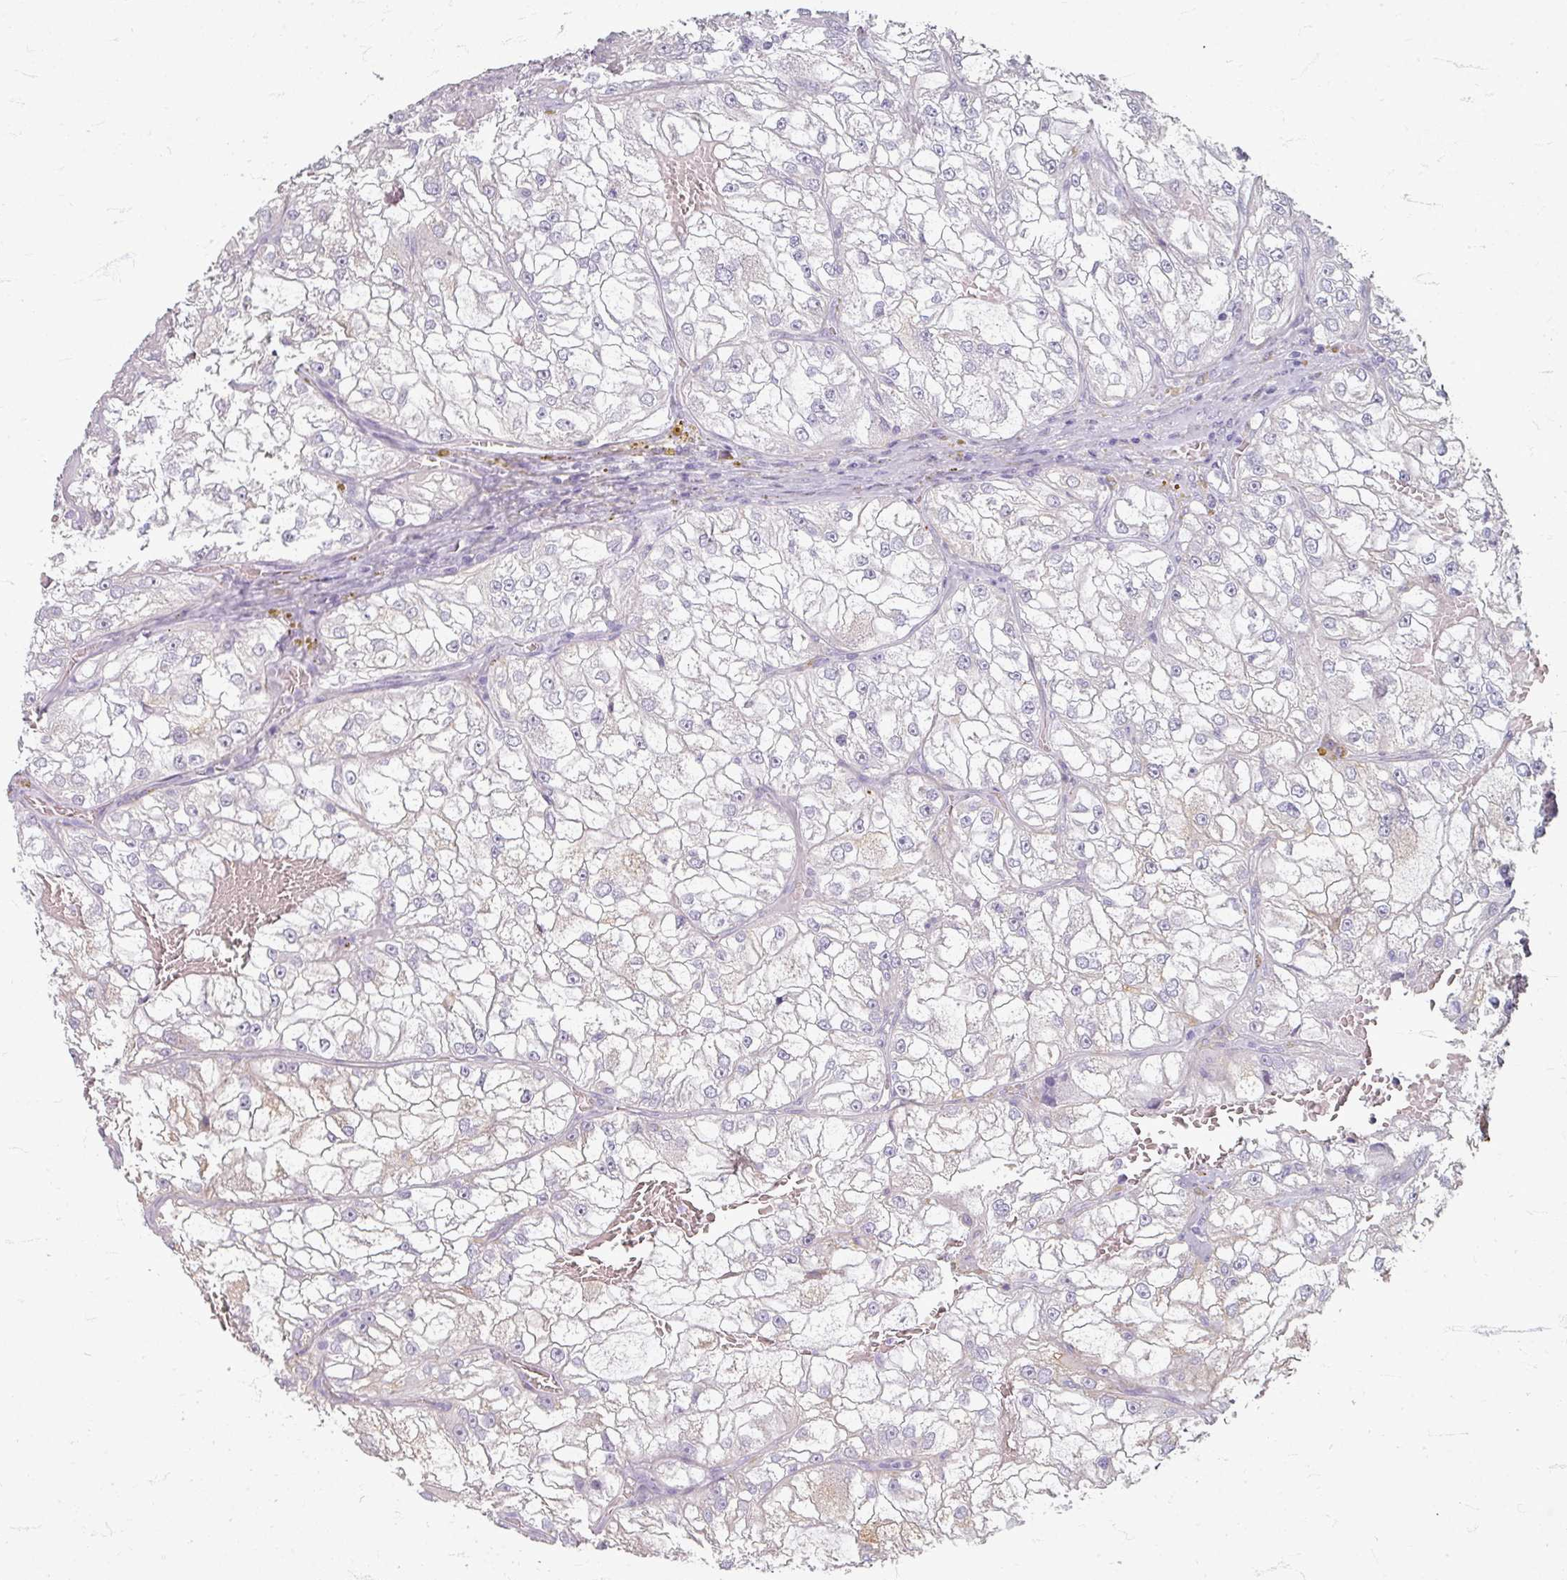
{"staining": {"intensity": "negative", "quantity": "none", "location": "none"}, "tissue": "renal cancer", "cell_type": "Tumor cells", "image_type": "cancer", "snomed": [{"axis": "morphology", "description": "Adenocarcinoma, NOS"}, {"axis": "topography", "description": "Kidney"}], "caption": "An immunohistochemistry (IHC) histopathology image of adenocarcinoma (renal) is shown. There is no staining in tumor cells of adenocarcinoma (renal).", "gene": "ZNF878", "patient": {"sex": "female", "age": 72}}